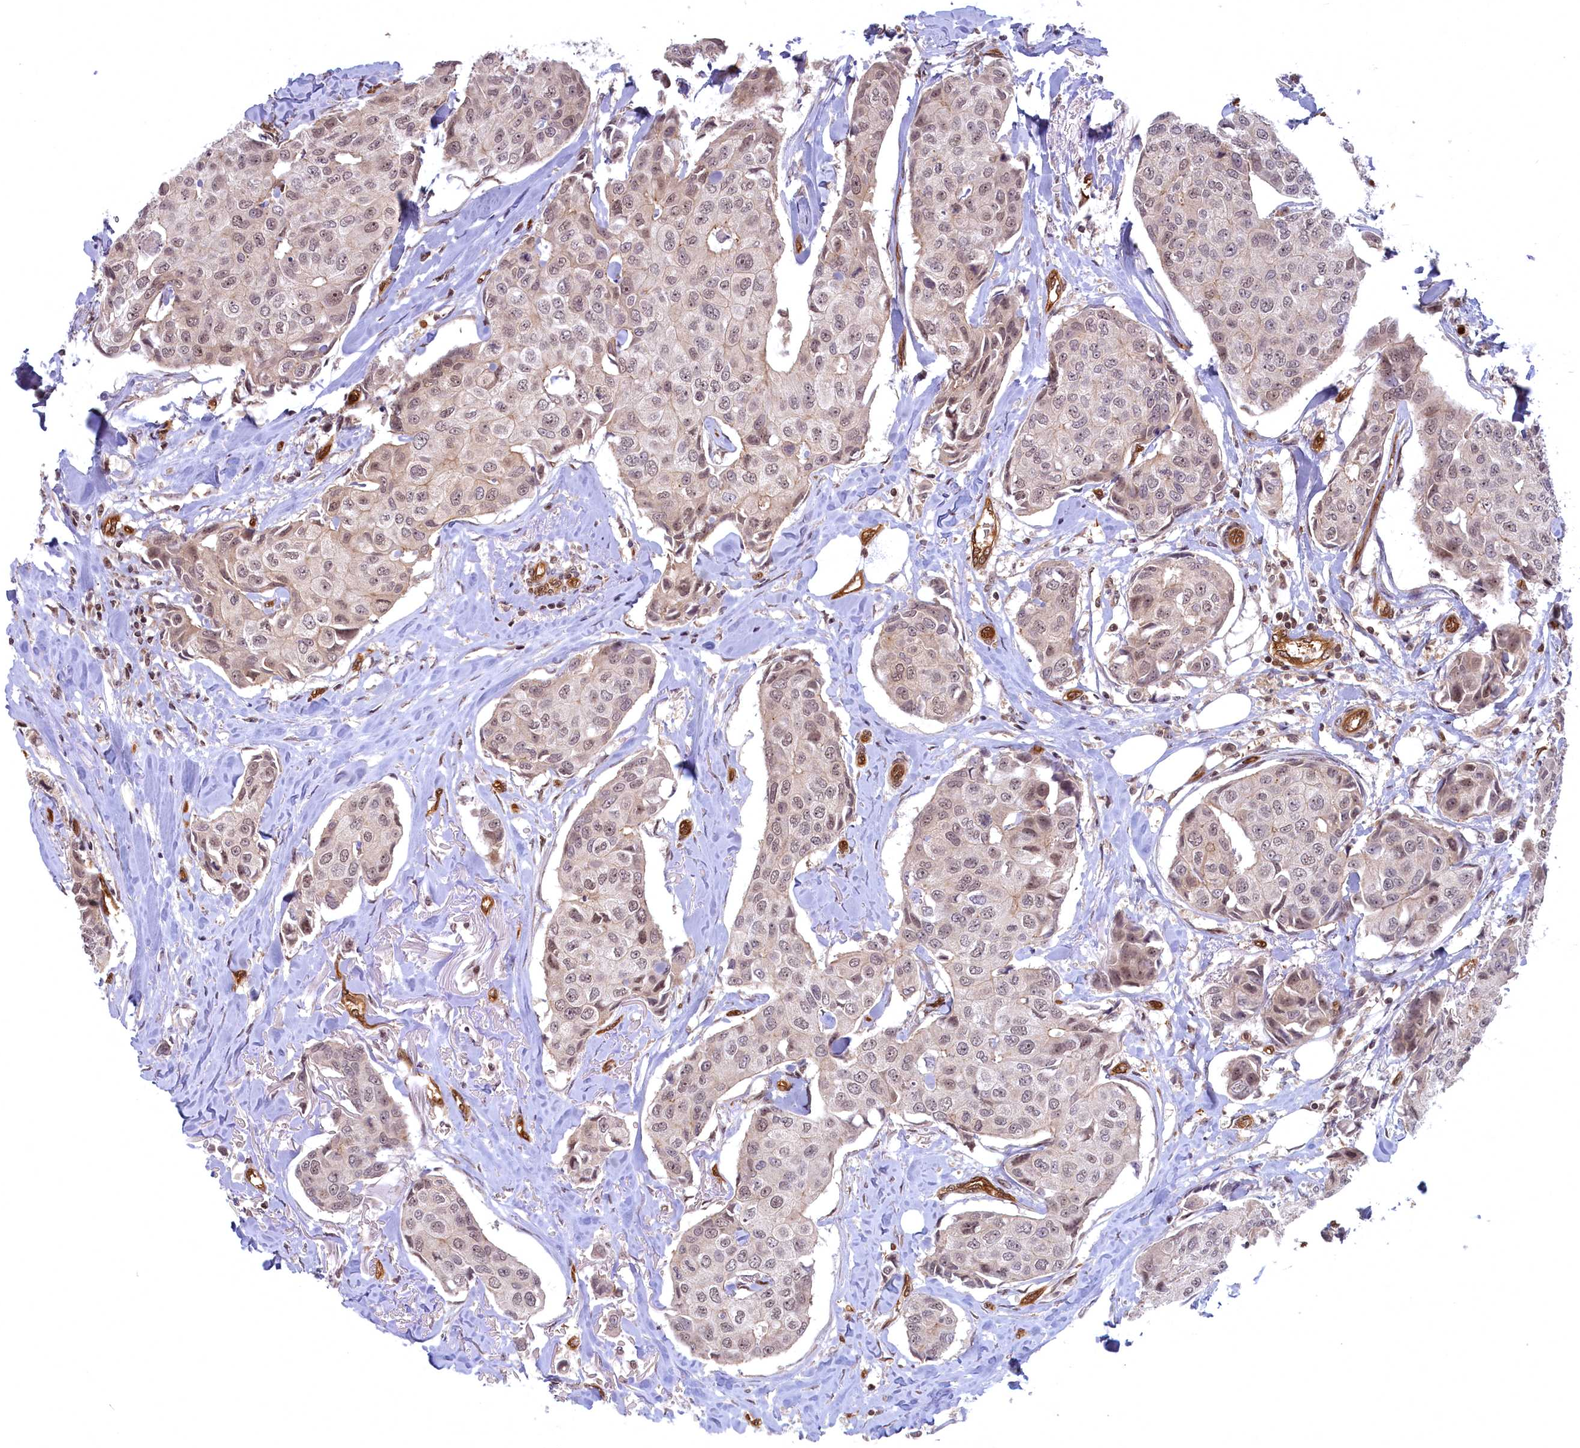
{"staining": {"intensity": "weak", "quantity": "25%-75%", "location": "nuclear"}, "tissue": "breast cancer", "cell_type": "Tumor cells", "image_type": "cancer", "snomed": [{"axis": "morphology", "description": "Duct carcinoma"}, {"axis": "topography", "description": "Breast"}], "caption": "Immunohistochemistry (IHC) image of breast cancer (infiltrating ductal carcinoma) stained for a protein (brown), which shows low levels of weak nuclear positivity in about 25%-75% of tumor cells.", "gene": "SNRK", "patient": {"sex": "female", "age": 80}}